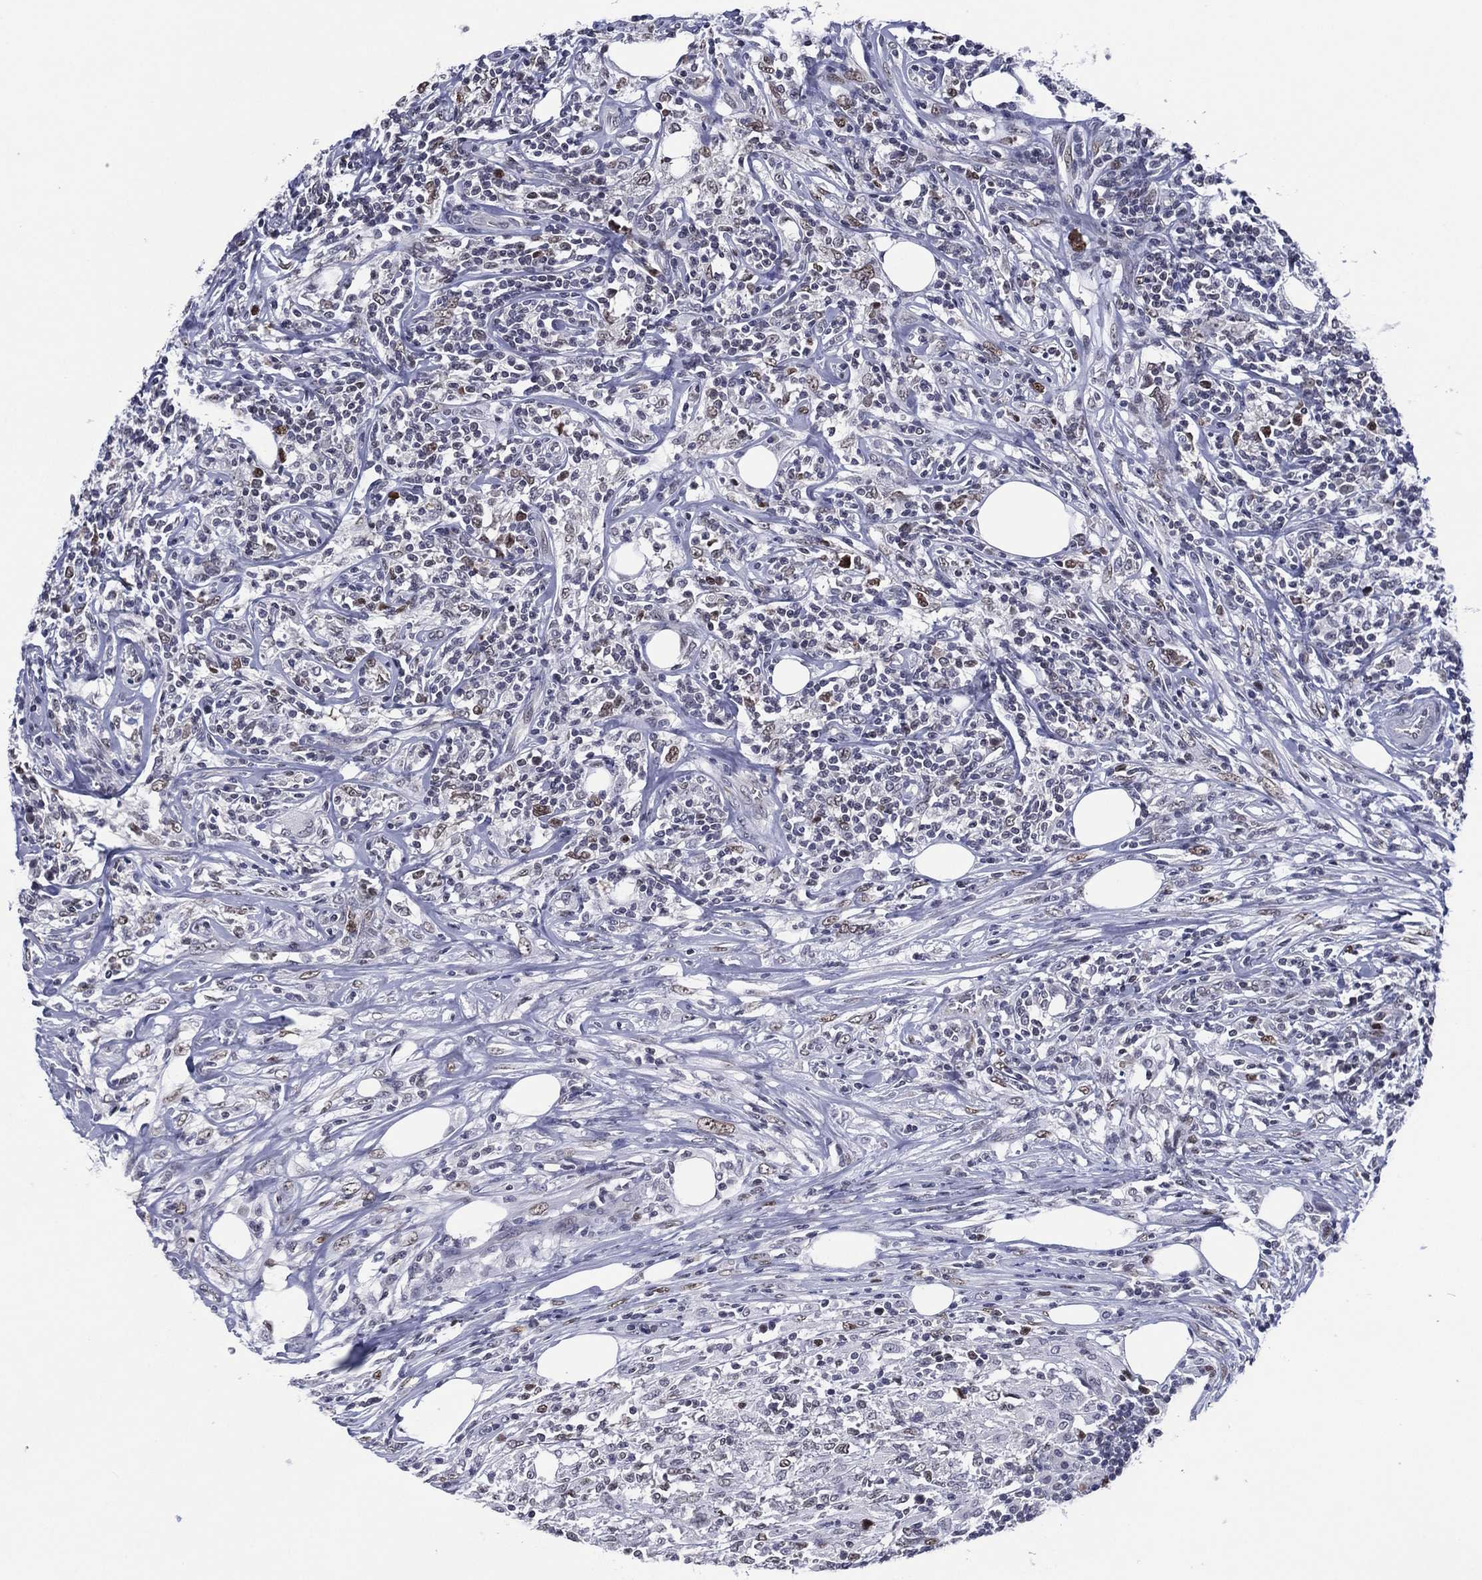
{"staining": {"intensity": "strong", "quantity": "<25%", "location": "nuclear"}, "tissue": "lymphoma", "cell_type": "Tumor cells", "image_type": "cancer", "snomed": [{"axis": "morphology", "description": "Malignant lymphoma, non-Hodgkin's type, High grade"}, {"axis": "topography", "description": "Lymph node"}], "caption": "A micrograph of lymphoma stained for a protein exhibits strong nuclear brown staining in tumor cells.", "gene": "GATA6", "patient": {"sex": "female", "age": 84}}